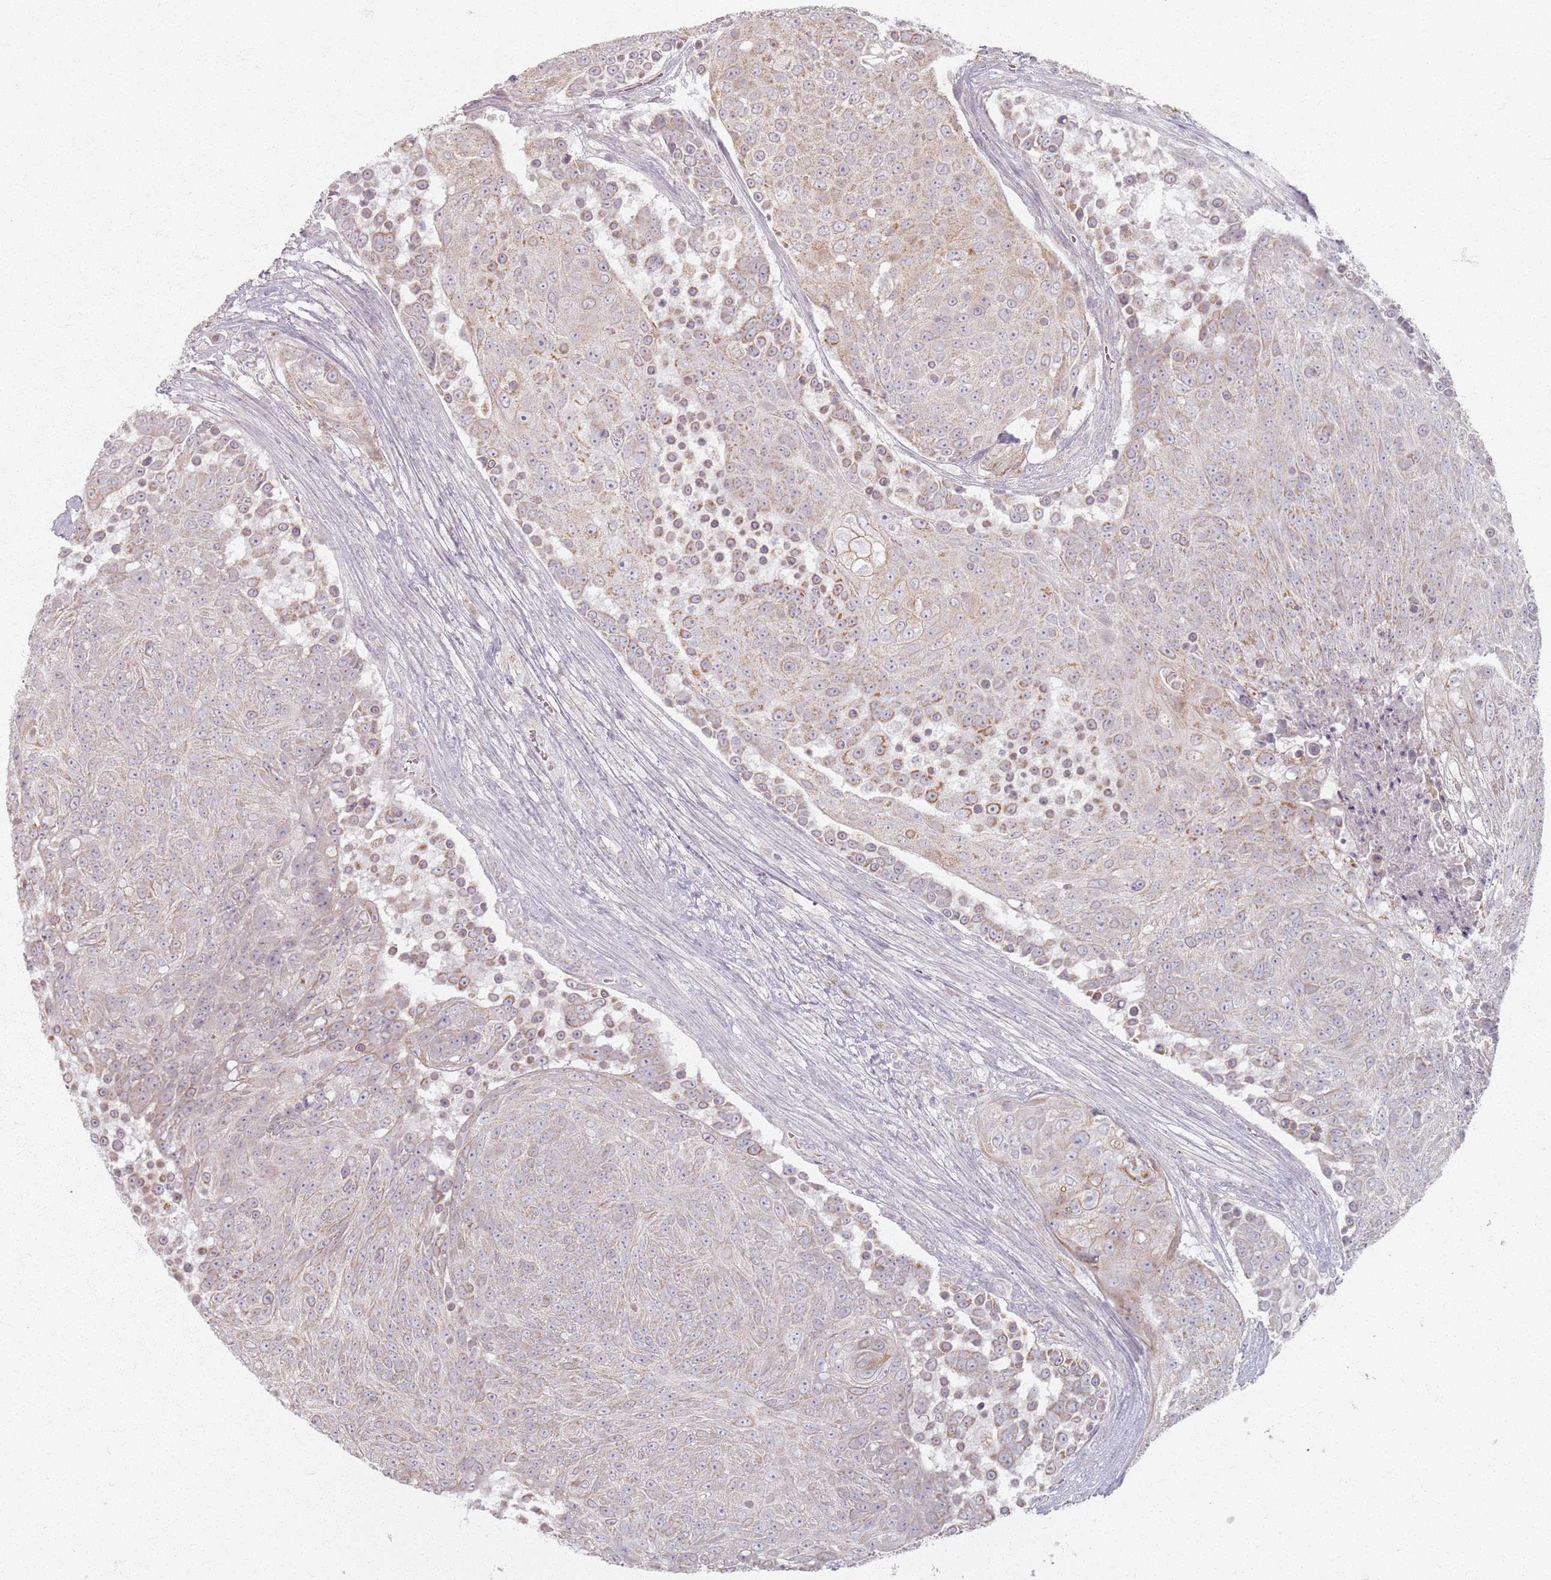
{"staining": {"intensity": "weak", "quantity": "25%-75%", "location": "cytoplasmic/membranous"}, "tissue": "urothelial cancer", "cell_type": "Tumor cells", "image_type": "cancer", "snomed": [{"axis": "morphology", "description": "Urothelial carcinoma, High grade"}, {"axis": "topography", "description": "Urinary bladder"}], "caption": "An immunohistochemistry micrograph of neoplastic tissue is shown. Protein staining in brown highlights weak cytoplasmic/membranous positivity in high-grade urothelial carcinoma within tumor cells.", "gene": "PKD2L2", "patient": {"sex": "female", "age": 63}}